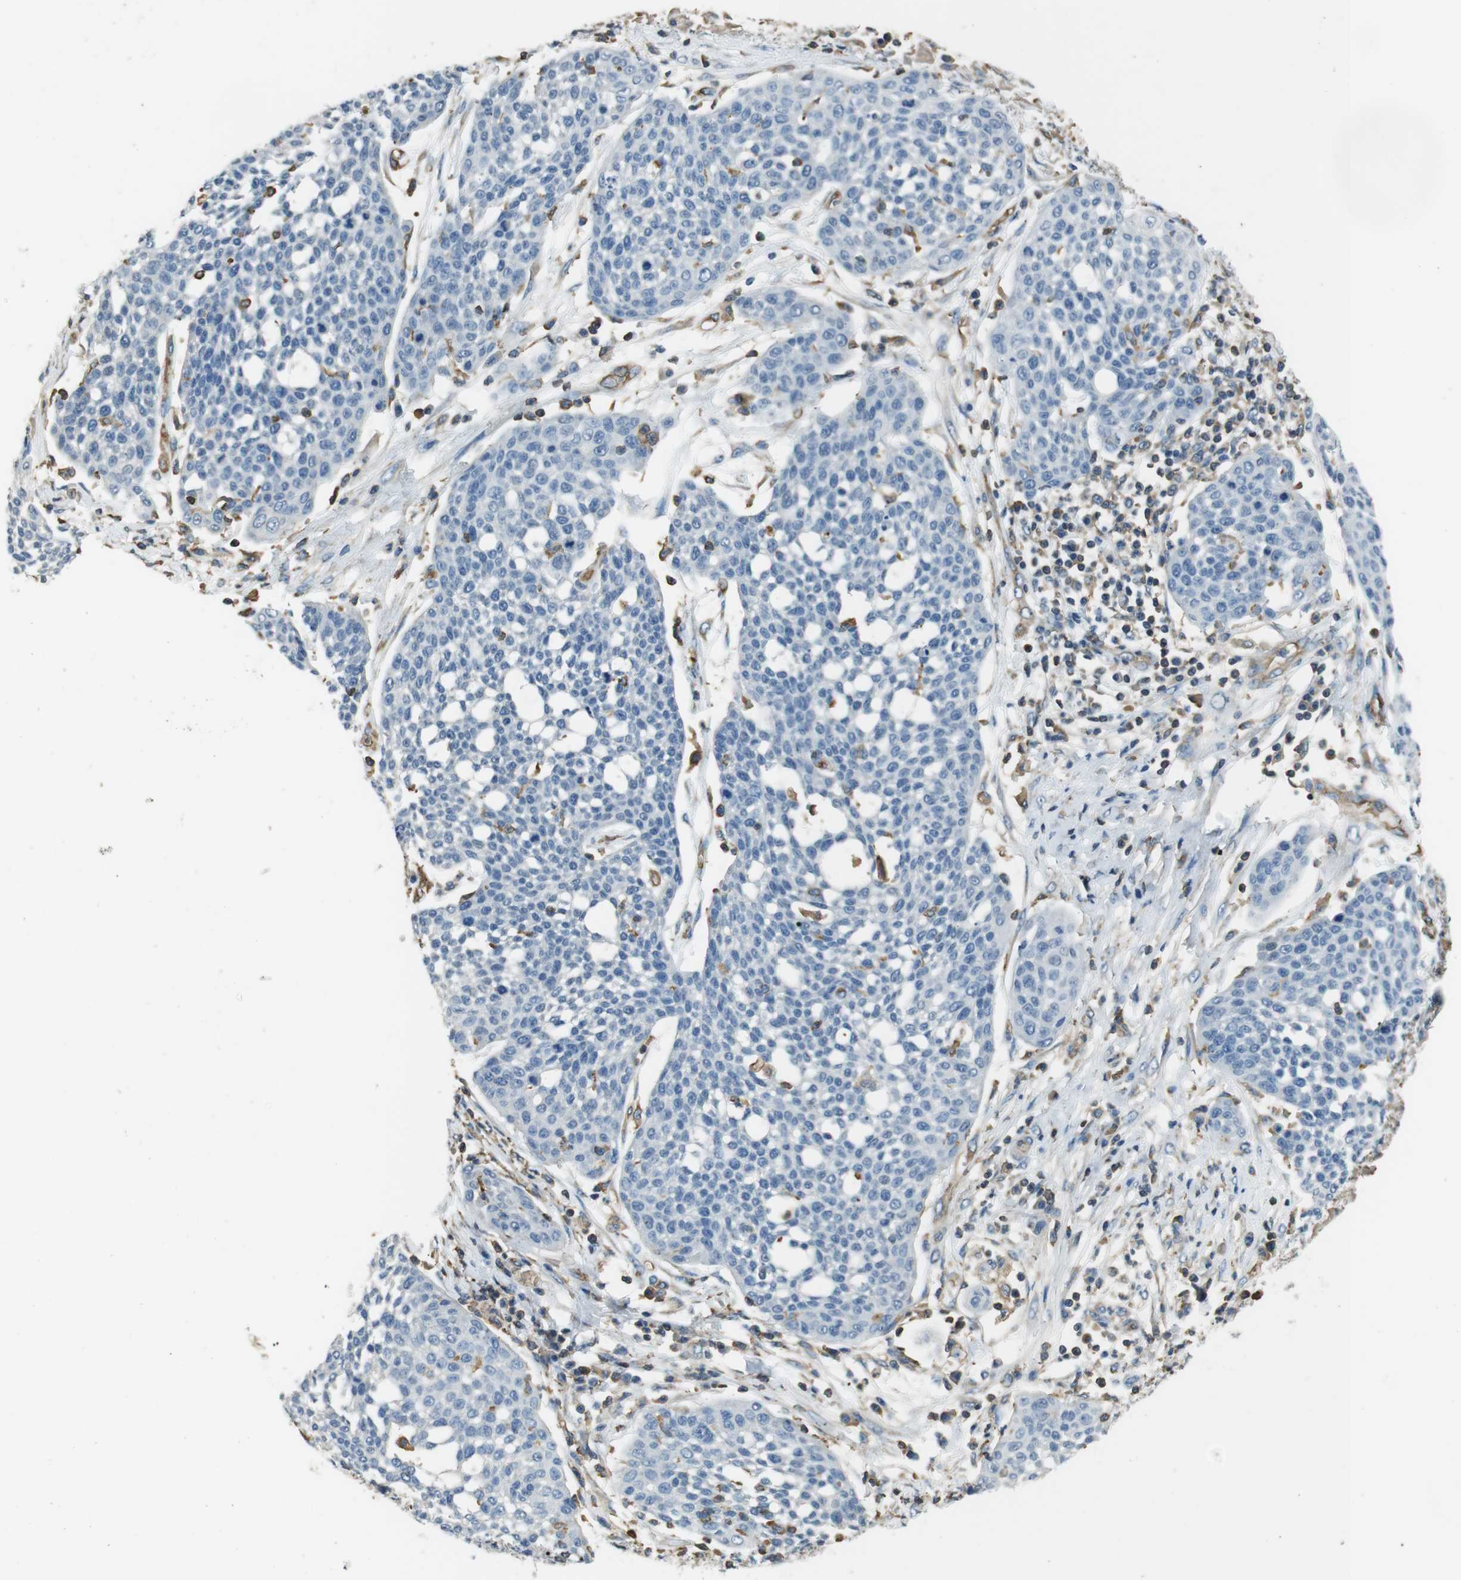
{"staining": {"intensity": "weak", "quantity": "<25%", "location": "cytoplasmic/membranous"}, "tissue": "cervical cancer", "cell_type": "Tumor cells", "image_type": "cancer", "snomed": [{"axis": "morphology", "description": "Squamous cell carcinoma, NOS"}, {"axis": "topography", "description": "Cervix"}], "caption": "An image of human cervical cancer is negative for staining in tumor cells.", "gene": "FCAR", "patient": {"sex": "female", "age": 34}}